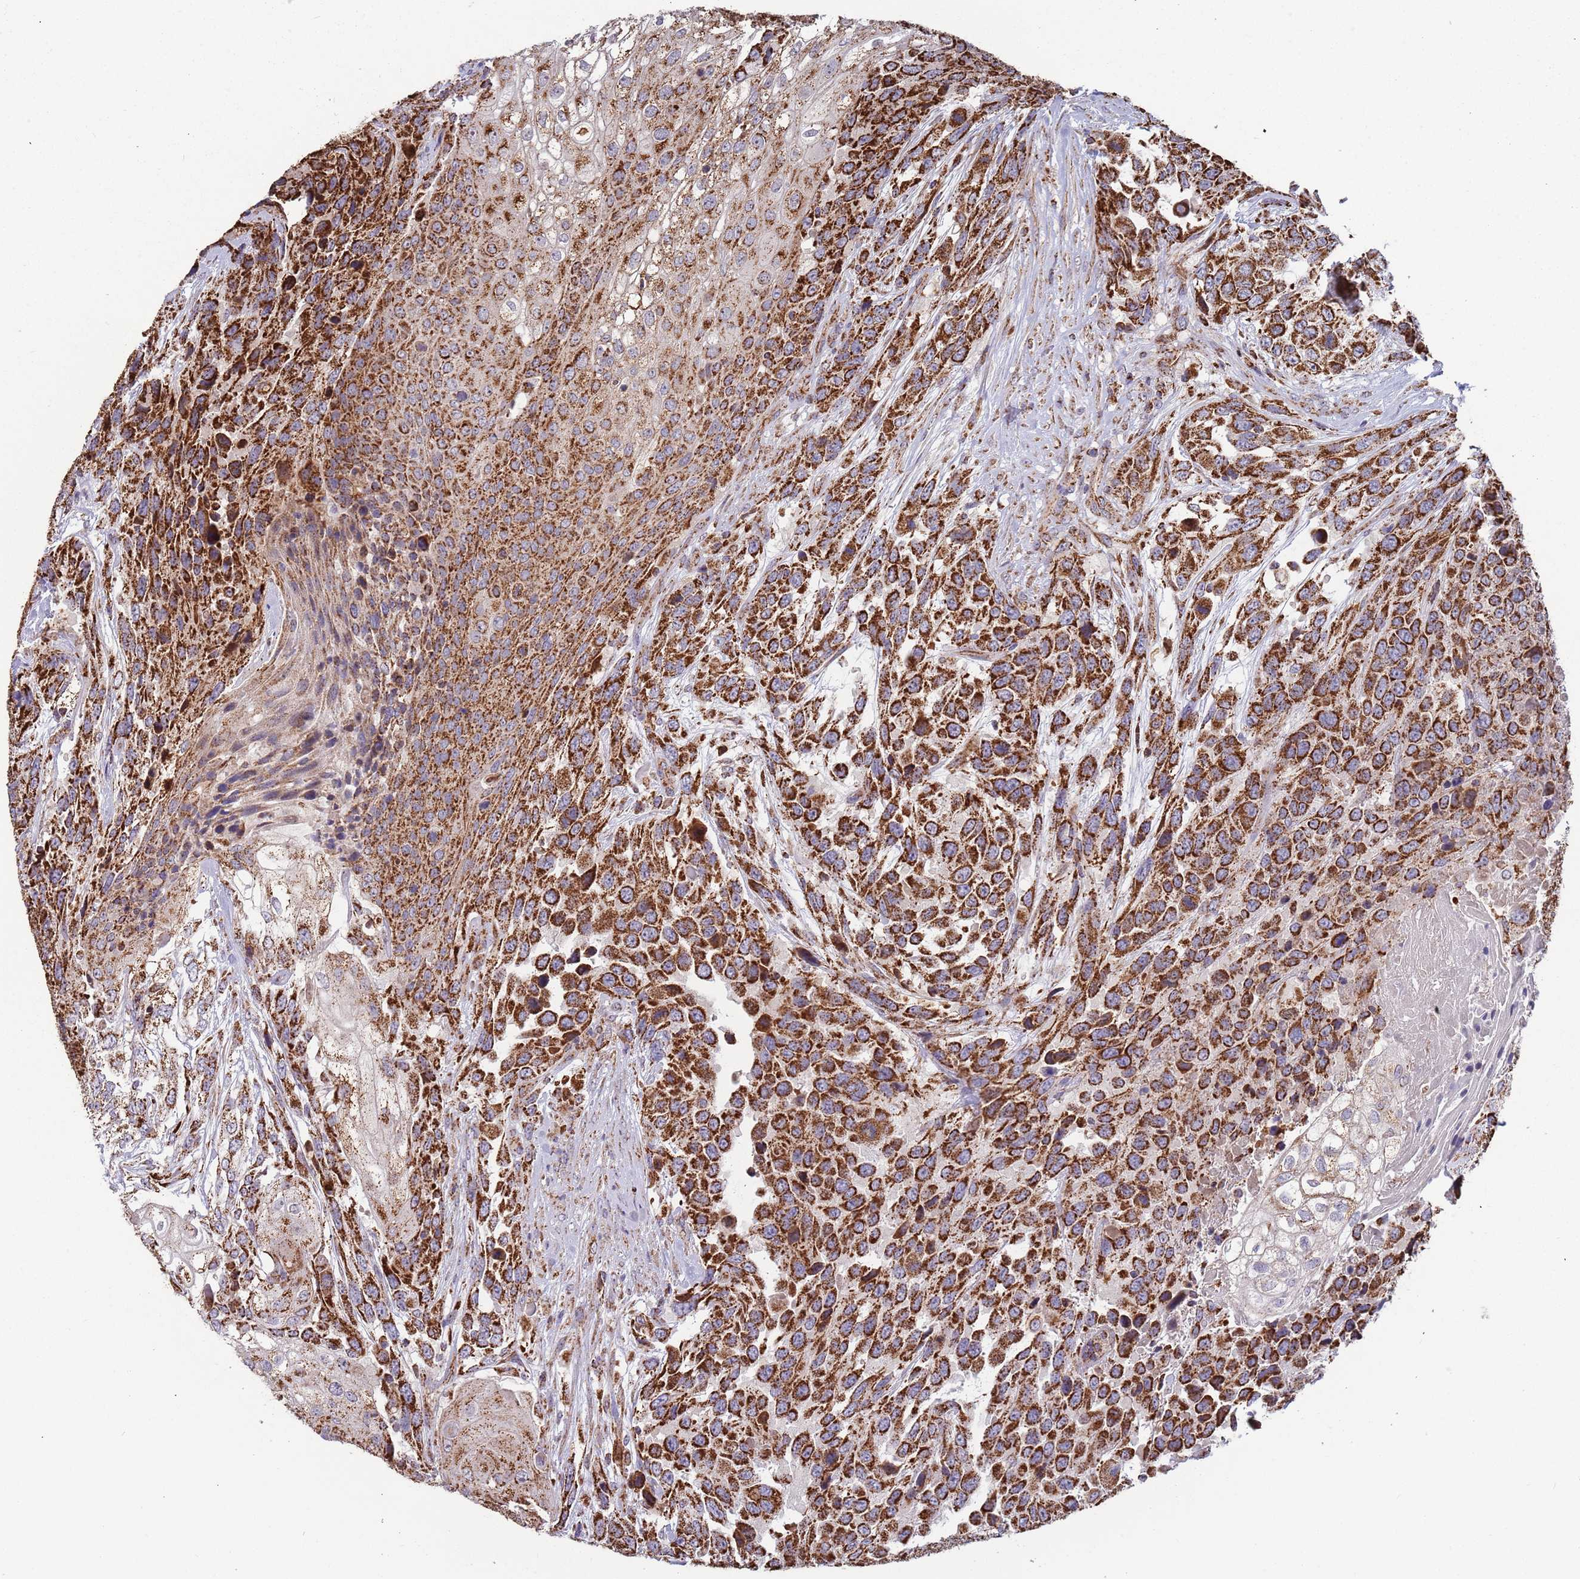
{"staining": {"intensity": "strong", "quantity": ">75%", "location": "cytoplasmic/membranous"}, "tissue": "urothelial cancer", "cell_type": "Tumor cells", "image_type": "cancer", "snomed": [{"axis": "morphology", "description": "Urothelial carcinoma, High grade"}, {"axis": "topography", "description": "Urinary bladder"}], "caption": "High-power microscopy captured an IHC micrograph of high-grade urothelial carcinoma, revealing strong cytoplasmic/membranous staining in about >75% of tumor cells.", "gene": "VPS16", "patient": {"sex": "female", "age": 70}}